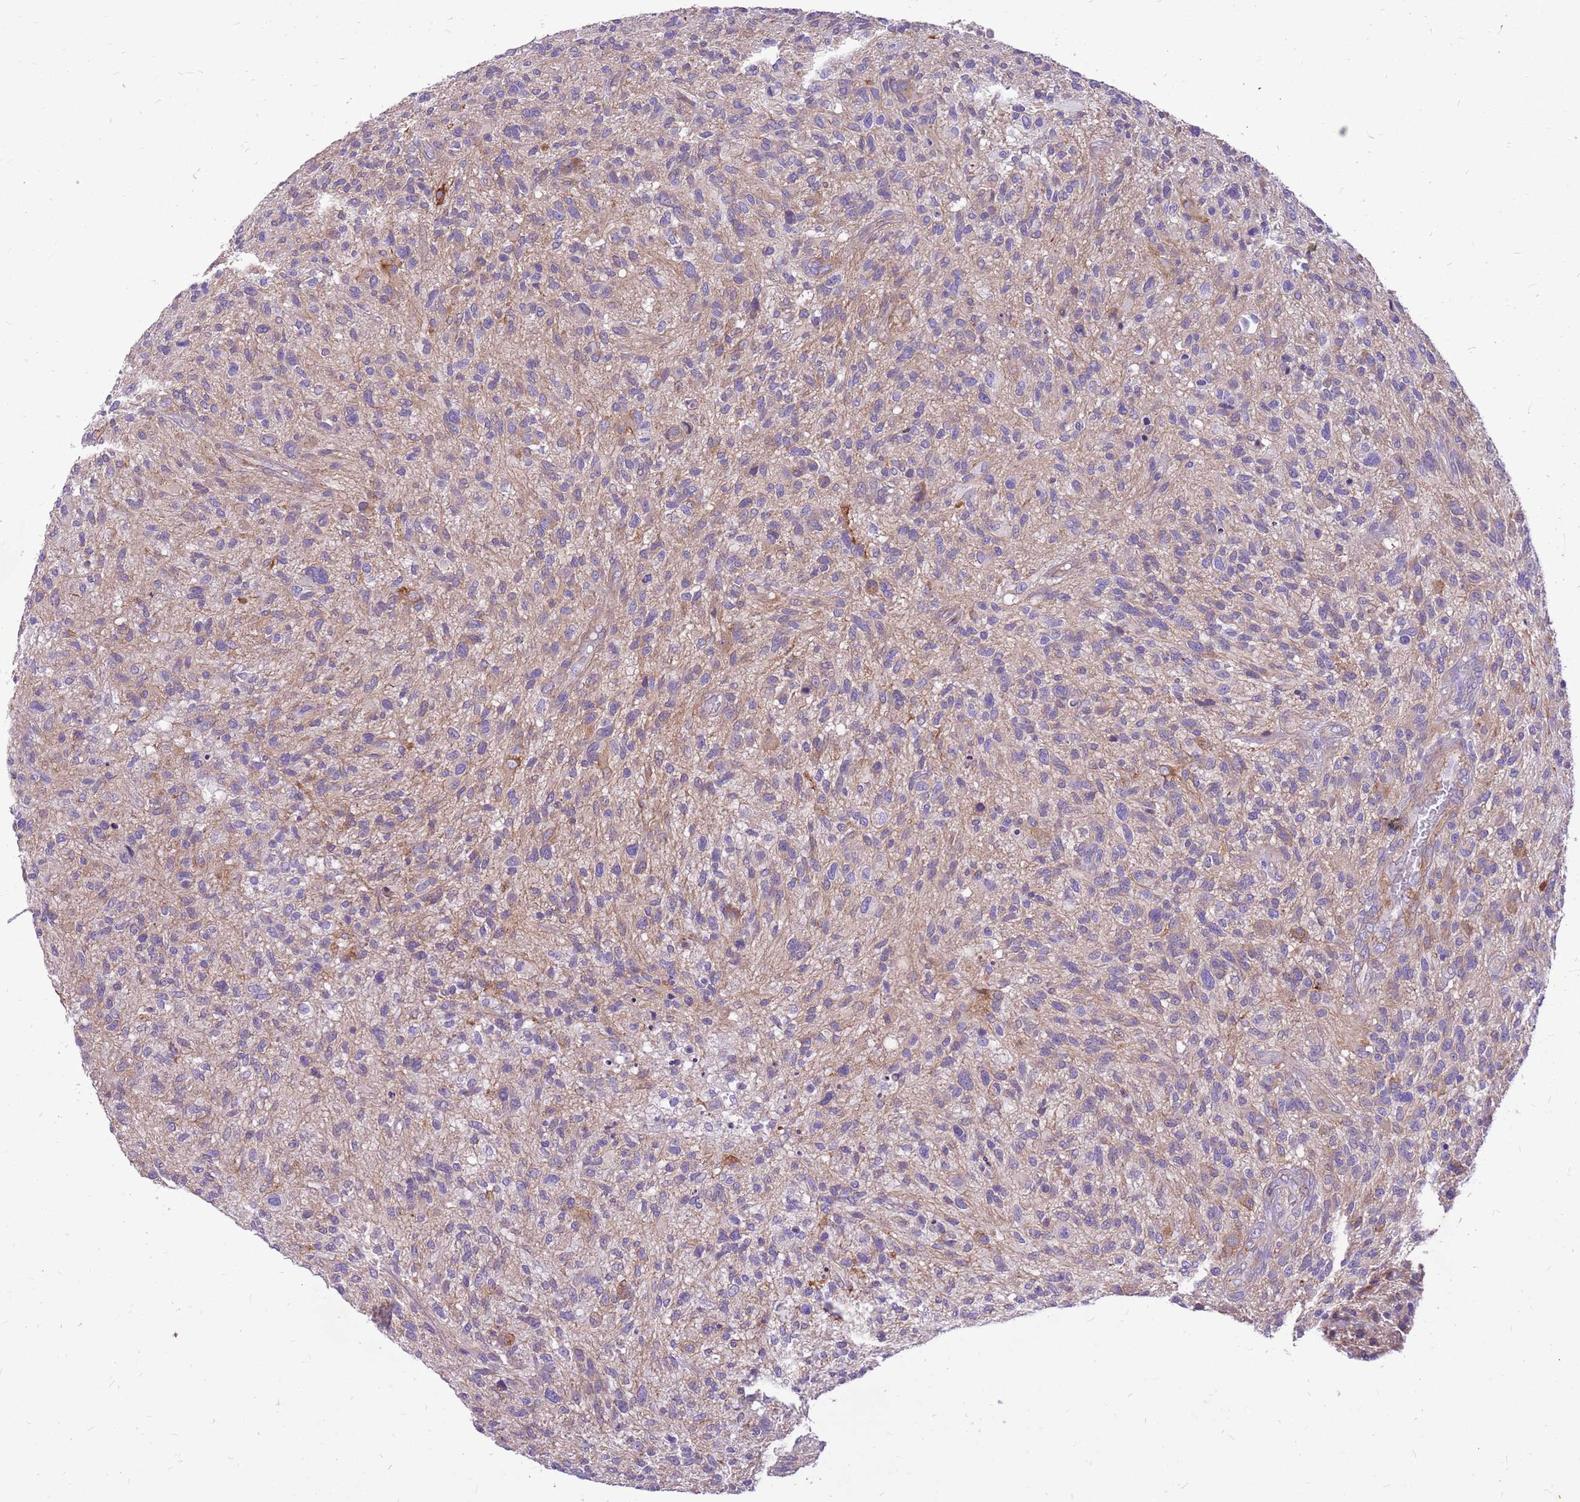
{"staining": {"intensity": "weak", "quantity": "<25%", "location": "cytoplasmic/membranous"}, "tissue": "glioma", "cell_type": "Tumor cells", "image_type": "cancer", "snomed": [{"axis": "morphology", "description": "Glioma, malignant, High grade"}, {"axis": "topography", "description": "Brain"}], "caption": "The photomicrograph displays no significant positivity in tumor cells of malignant high-grade glioma.", "gene": "WDR90", "patient": {"sex": "male", "age": 47}}